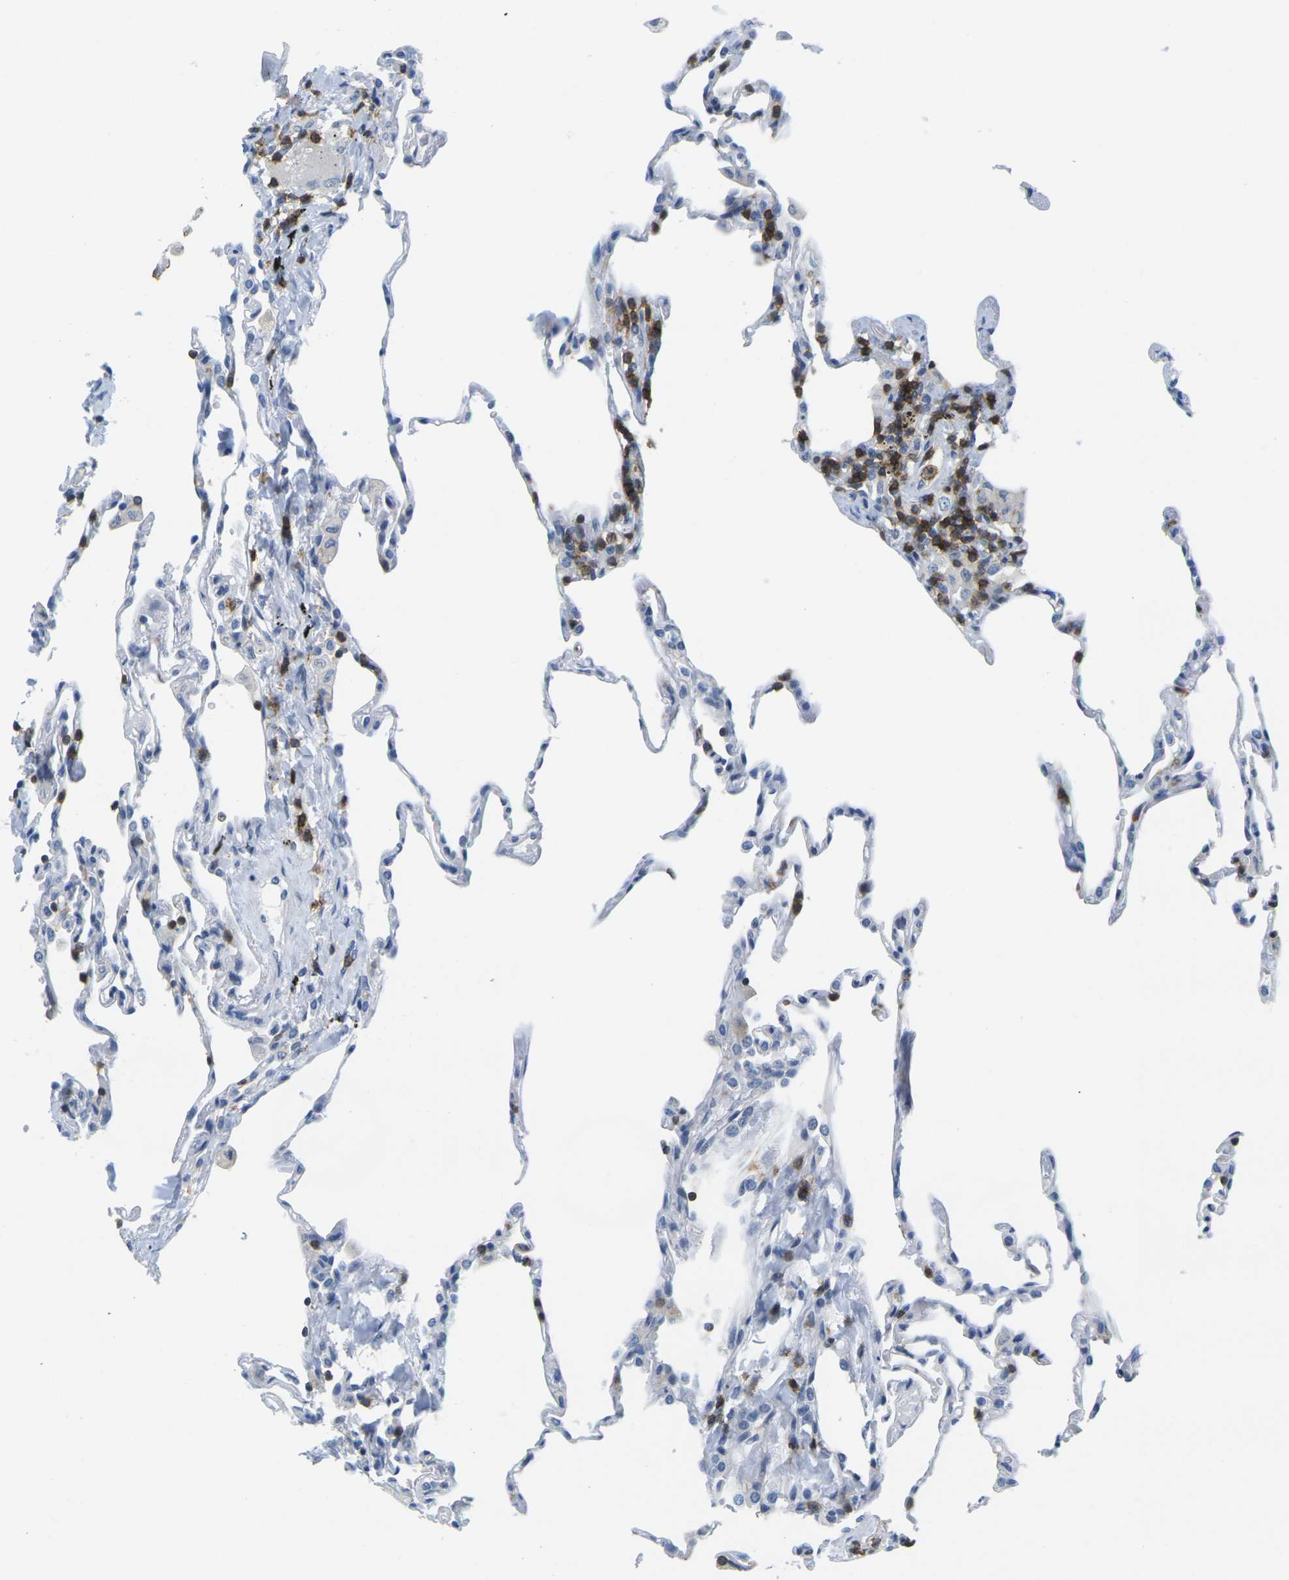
{"staining": {"intensity": "negative", "quantity": "none", "location": "none"}, "tissue": "lung", "cell_type": "Alveolar cells", "image_type": "normal", "snomed": [{"axis": "morphology", "description": "Normal tissue, NOS"}, {"axis": "topography", "description": "Lung"}], "caption": "Immunohistochemistry image of unremarkable lung: human lung stained with DAB (3,3'-diaminobenzidine) shows no significant protein positivity in alveolar cells. (Stains: DAB (3,3'-diaminobenzidine) immunohistochemistry with hematoxylin counter stain, Microscopy: brightfield microscopy at high magnification).", "gene": "CD3D", "patient": {"sex": "male", "age": 59}}